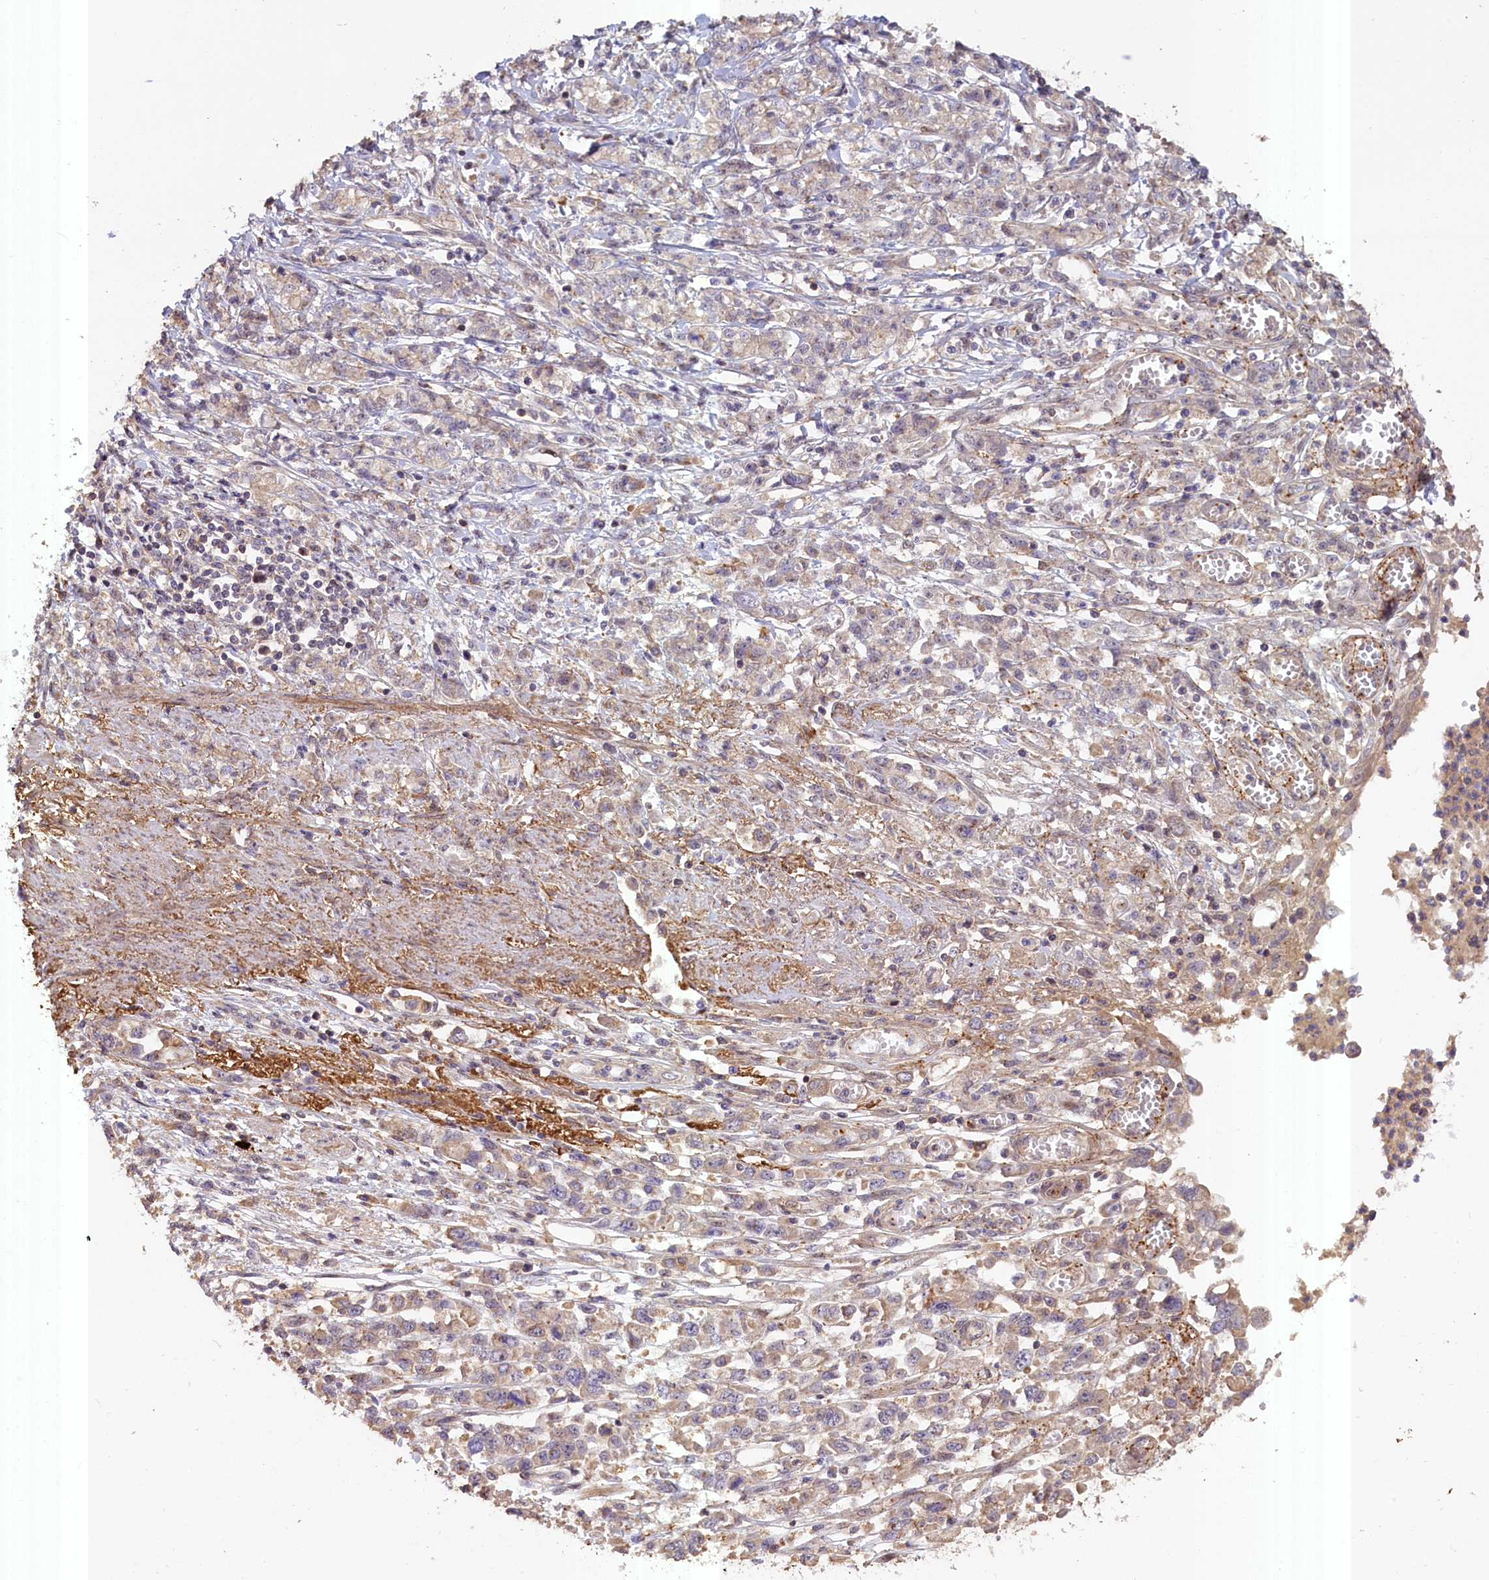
{"staining": {"intensity": "weak", "quantity": "25%-75%", "location": "cytoplasmic/membranous"}, "tissue": "stomach cancer", "cell_type": "Tumor cells", "image_type": "cancer", "snomed": [{"axis": "morphology", "description": "Adenocarcinoma, NOS"}, {"axis": "topography", "description": "Stomach"}], "caption": "Stomach cancer was stained to show a protein in brown. There is low levels of weak cytoplasmic/membranous positivity in about 25%-75% of tumor cells. Nuclei are stained in blue.", "gene": "FUZ", "patient": {"sex": "female", "age": 76}}